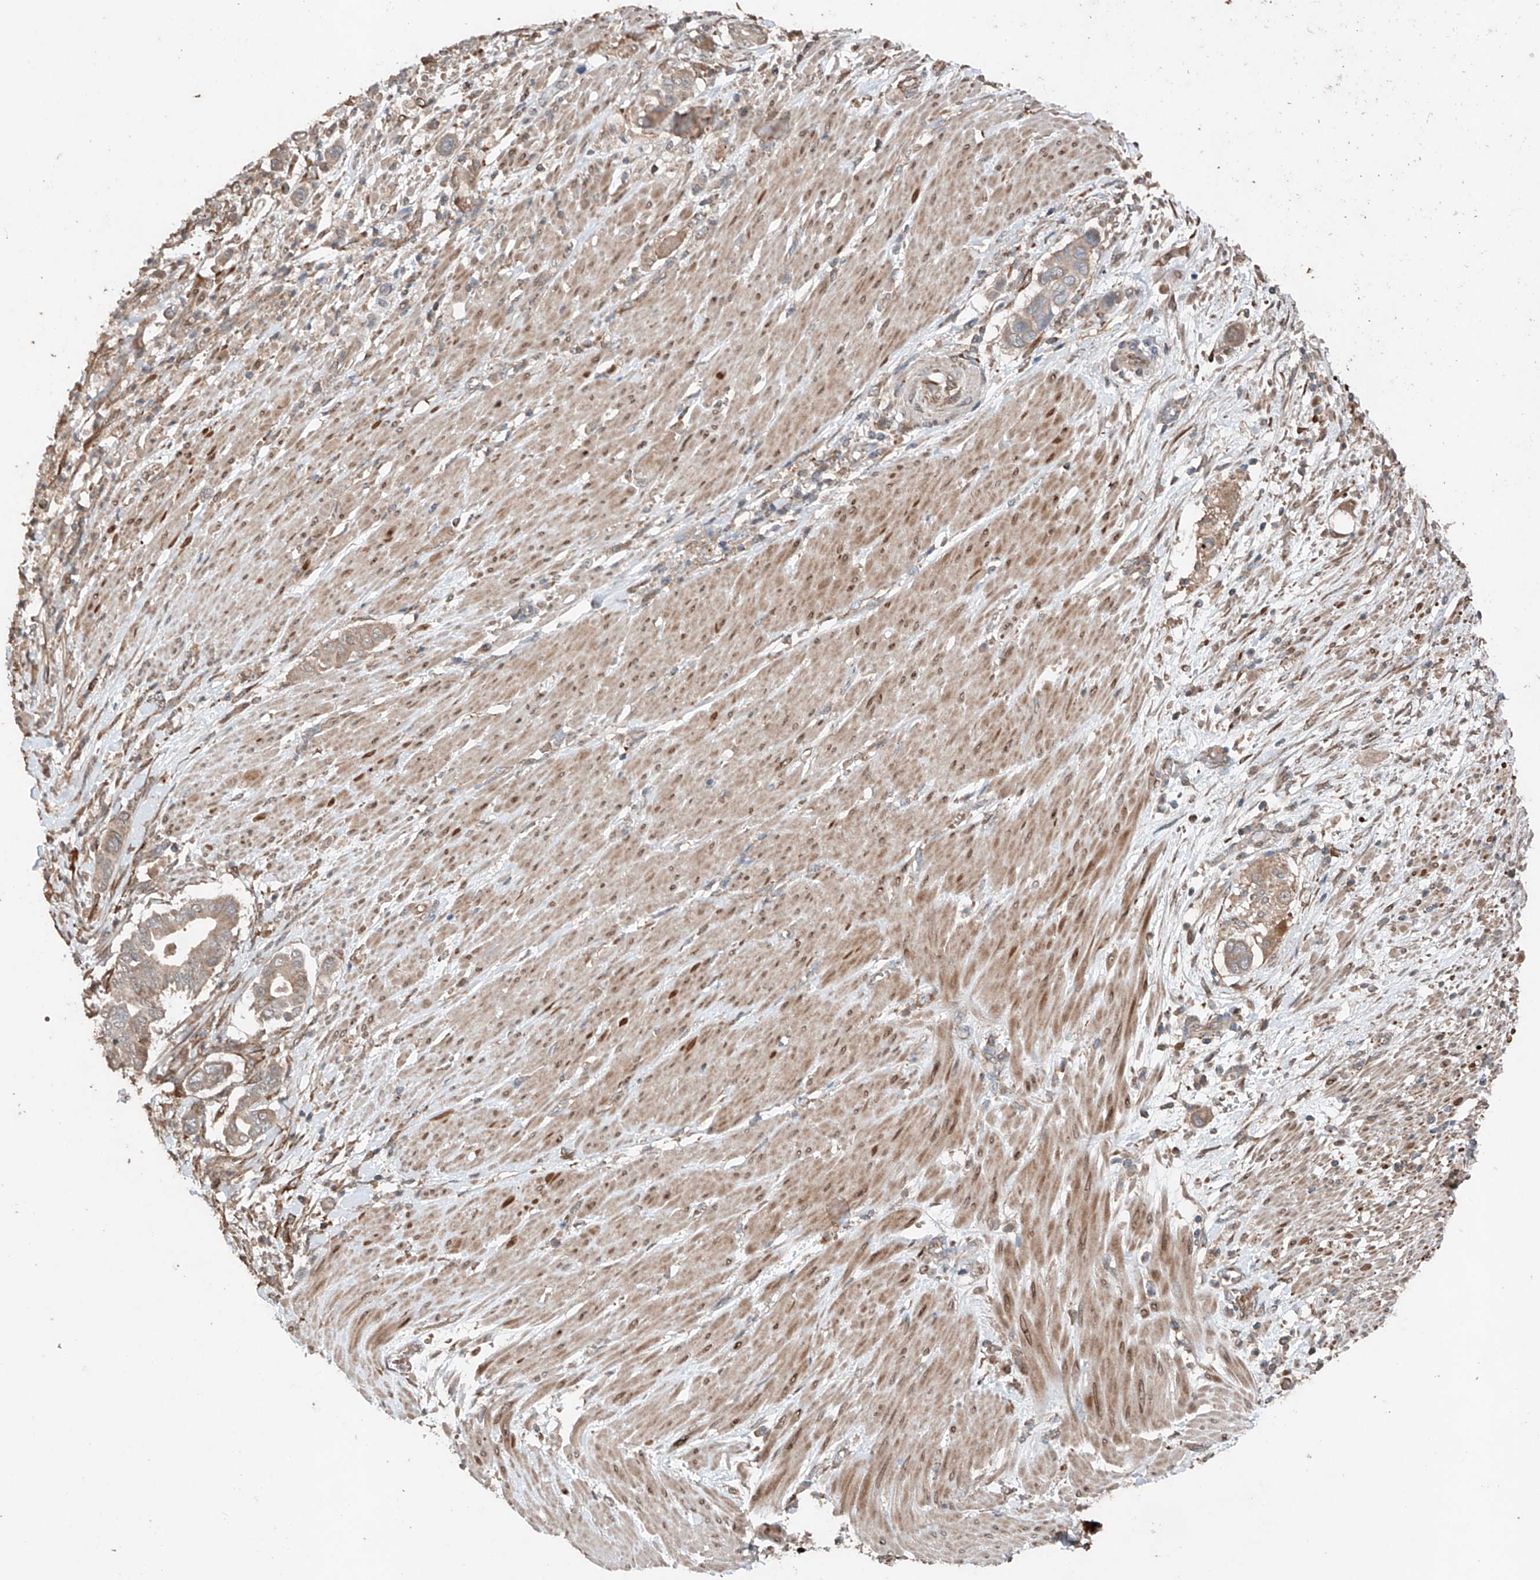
{"staining": {"intensity": "moderate", "quantity": ">75%", "location": "cytoplasmic/membranous"}, "tissue": "pancreatic cancer", "cell_type": "Tumor cells", "image_type": "cancer", "snomed": [{"axis": "morphology", "description": "Adenocarcinoma, NOS"}, {"axis": "topography", "description": "Pancreas"}], "caption": "Immunohistochemical staining of human adenocarcinoma (pancreatic) shows medium levels of moderate cytoplasmic/membranous protein staining in approximately >75% of tumor cells.", "gene": "AP4B1", "patient": {"sex": "male", "age": 68}}